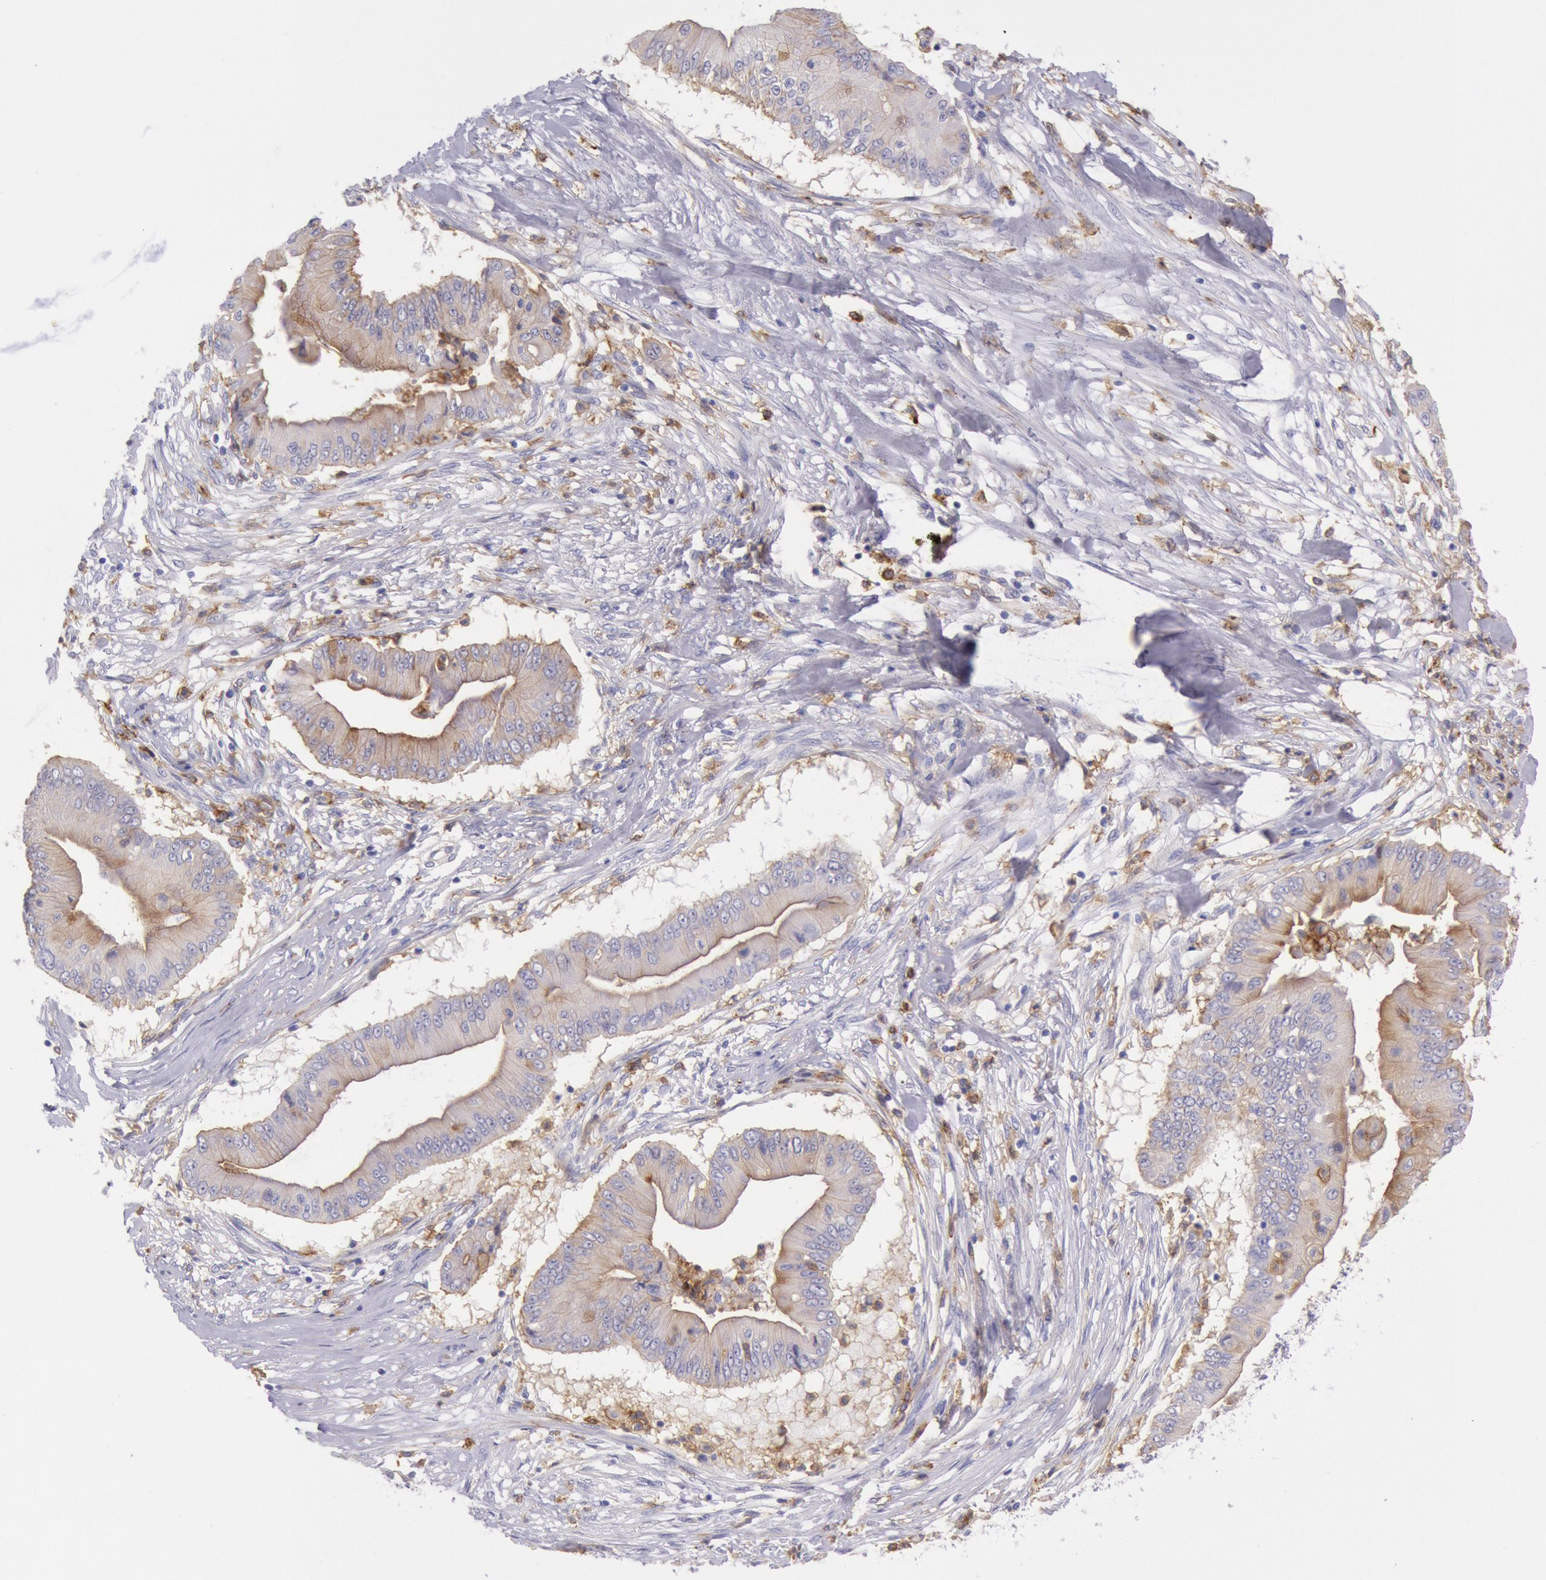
{"staining": {"intensity": "weak", "quantity": "<25%", "location": "cytoplasmic/membranous"}, "tissue": "pancreatic cancer", "cell_type": "Tumor cells", "image_type": "cancer", "snomed": [{"axis": "morphology", "description": "Adenocarcinoma, NOS"}, {"axis": "topography", "description": "Pancreas"}], "caption": "DAB (3,3'-diaminobenzidine) immunohistochemical staining of adenocarcinoma (pancreatic) shows no significant staining in tumor cells.", "gene": "LYN", "patient": {"sex": "male", "age": 62}}